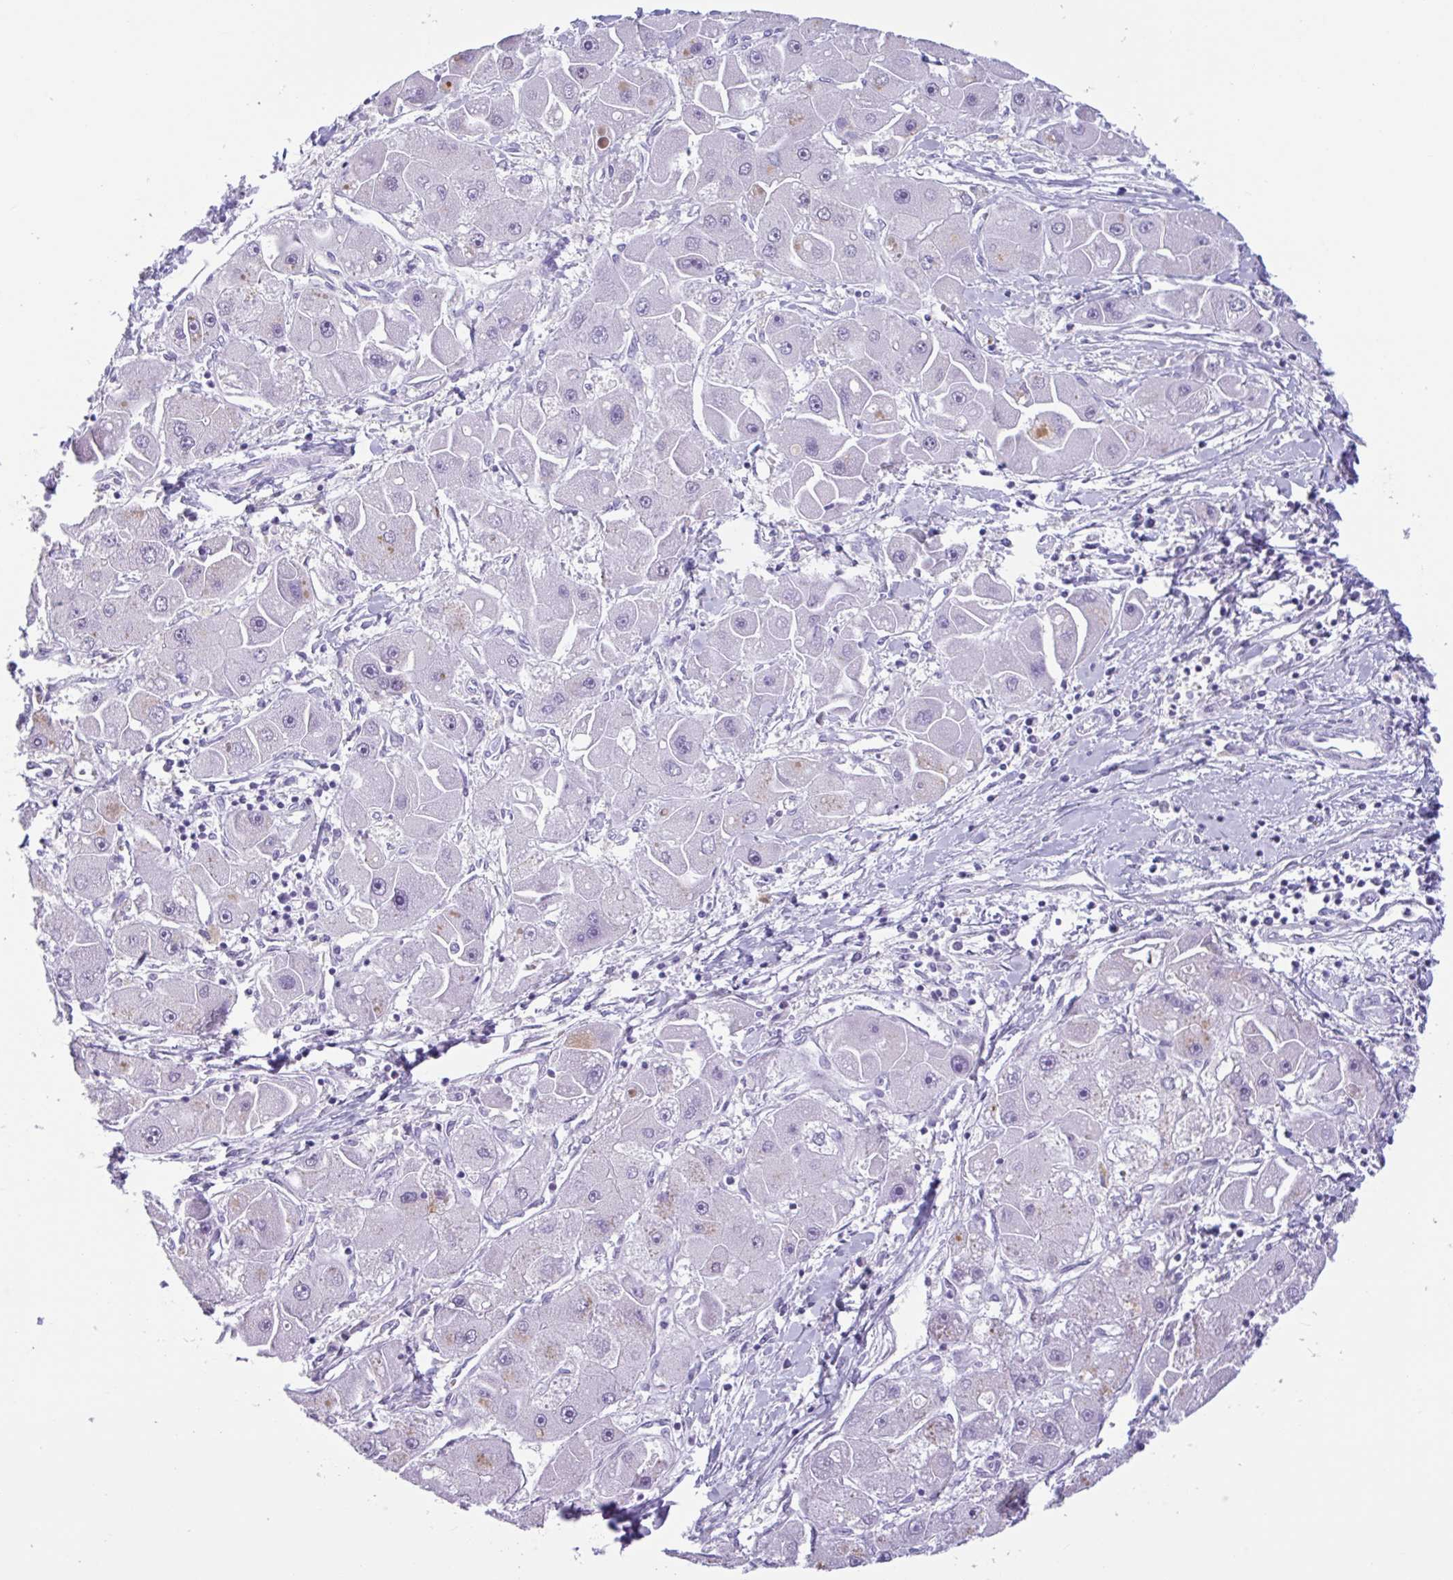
{"staining": {"intensity": "moderate", "quantity": "<25%", "location": "cytoplasmic/membranous"}, "tissue": "liver cancer", "cell_type": "Tumor cells", "image_type": "cancer", "snomed": [{"axis": "morphology", "description": "Carcinoma, Hepatocellular, NOS"}, {"axis": "topography", "description": "Liver"}], "caption": "About <25% of tumor cells in hepatocellular carcinoma (liver) show moderate cytoplasmic/membranous protein staining as visualized by brown immunohistochemical staining.", "gene": "CTSE", "patient": {"sex": "male", "age": 24}}